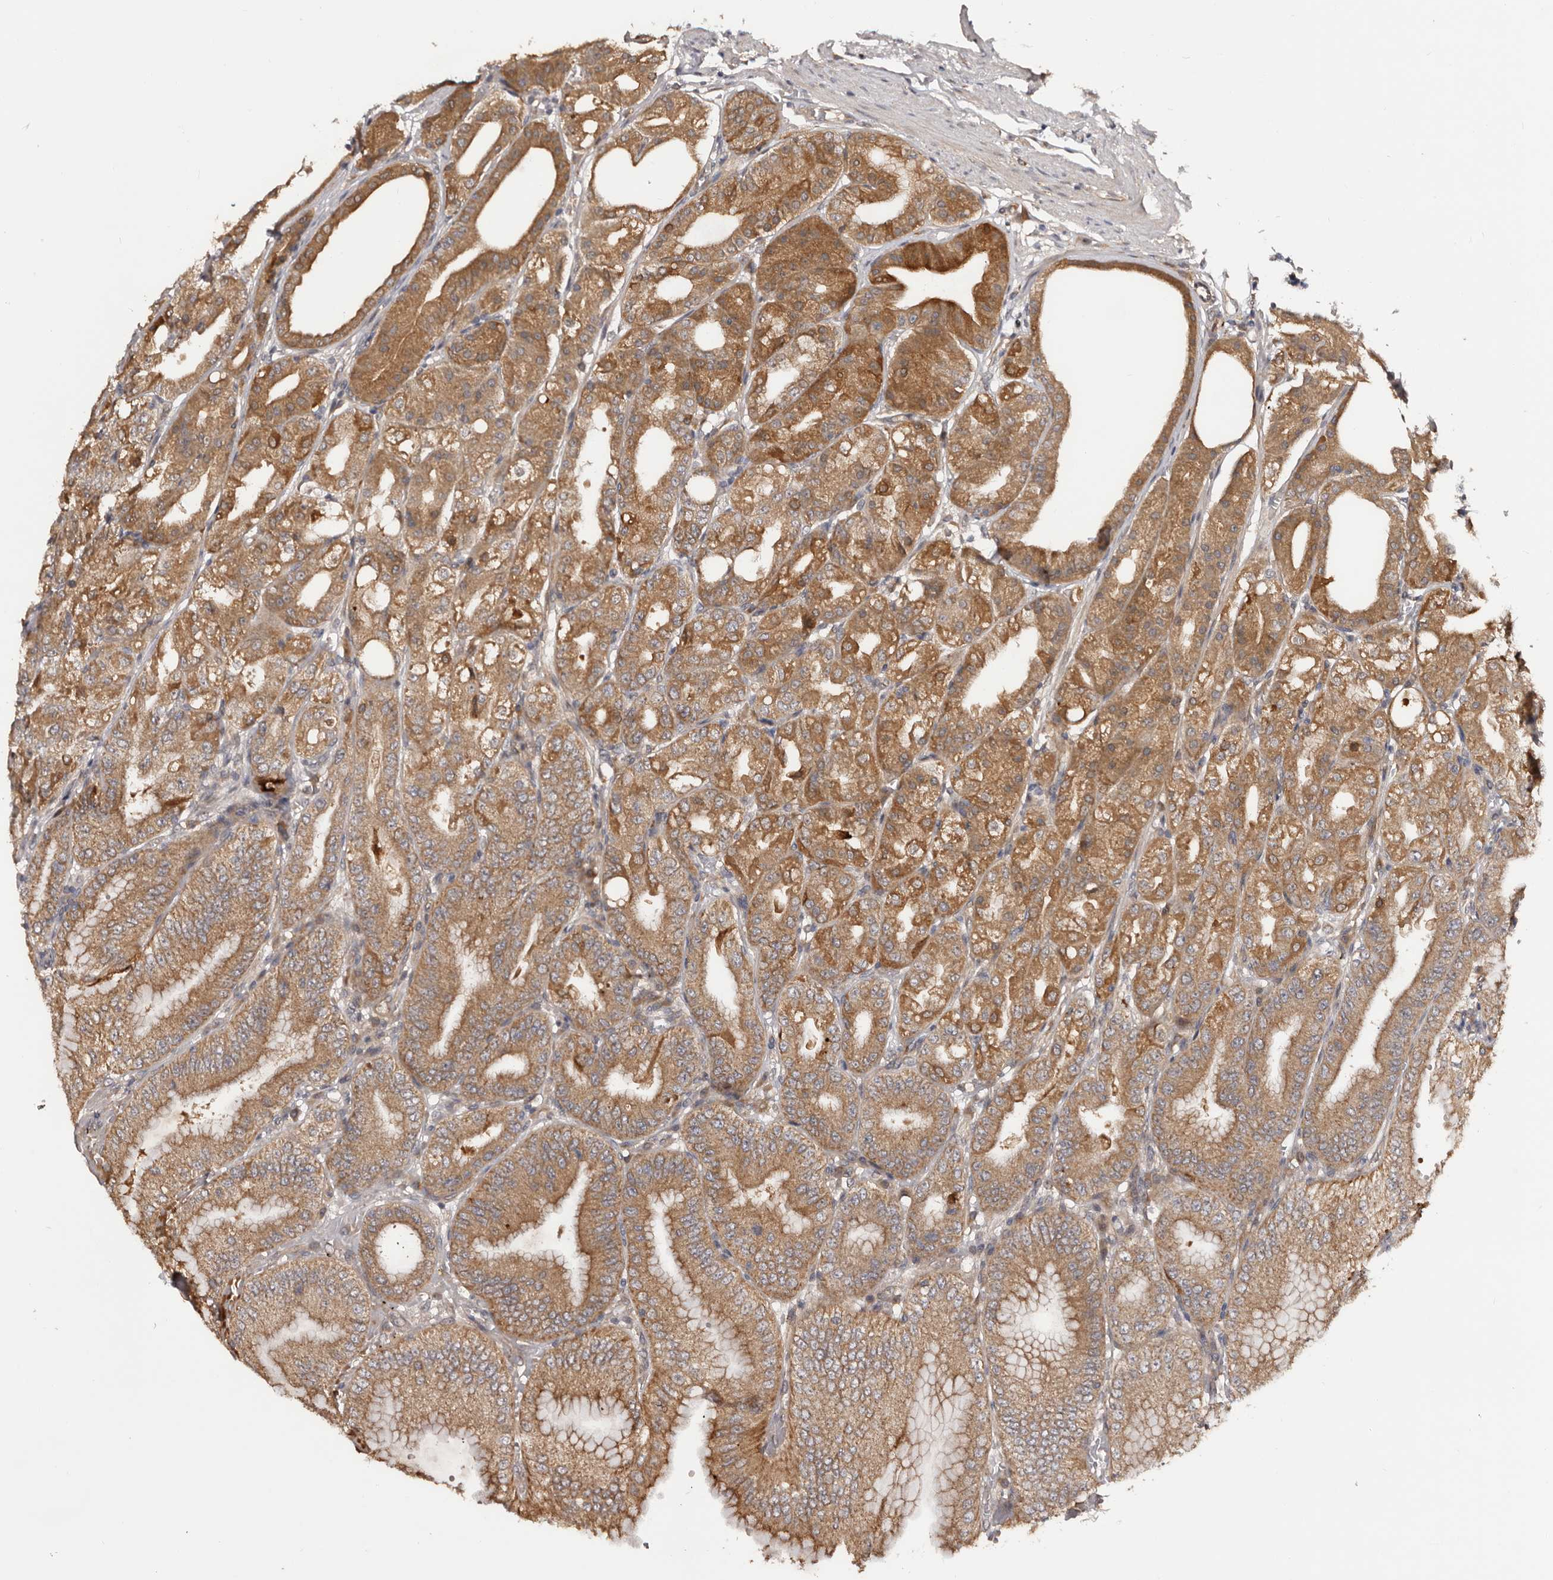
{"staining": {"intensity": "moderate", "quantity": ">75%", "location": "cytoplasmic/membranous"}, "tissue": "stomach", "cell_type": "Glandular cells", "image_type": "normal", "snomed": [{"axis": "morphology", "description": "Normal tissue, NOS"}, {"axis": "topography", "description": "Stomach, lower"}], "caption": "Benign stomach exhibits moderate cytoplasmic/membranous positivity in about >75% of glandular cells.", "gene": "MDP1", "patient": {"sex": "male", "age": 71}}